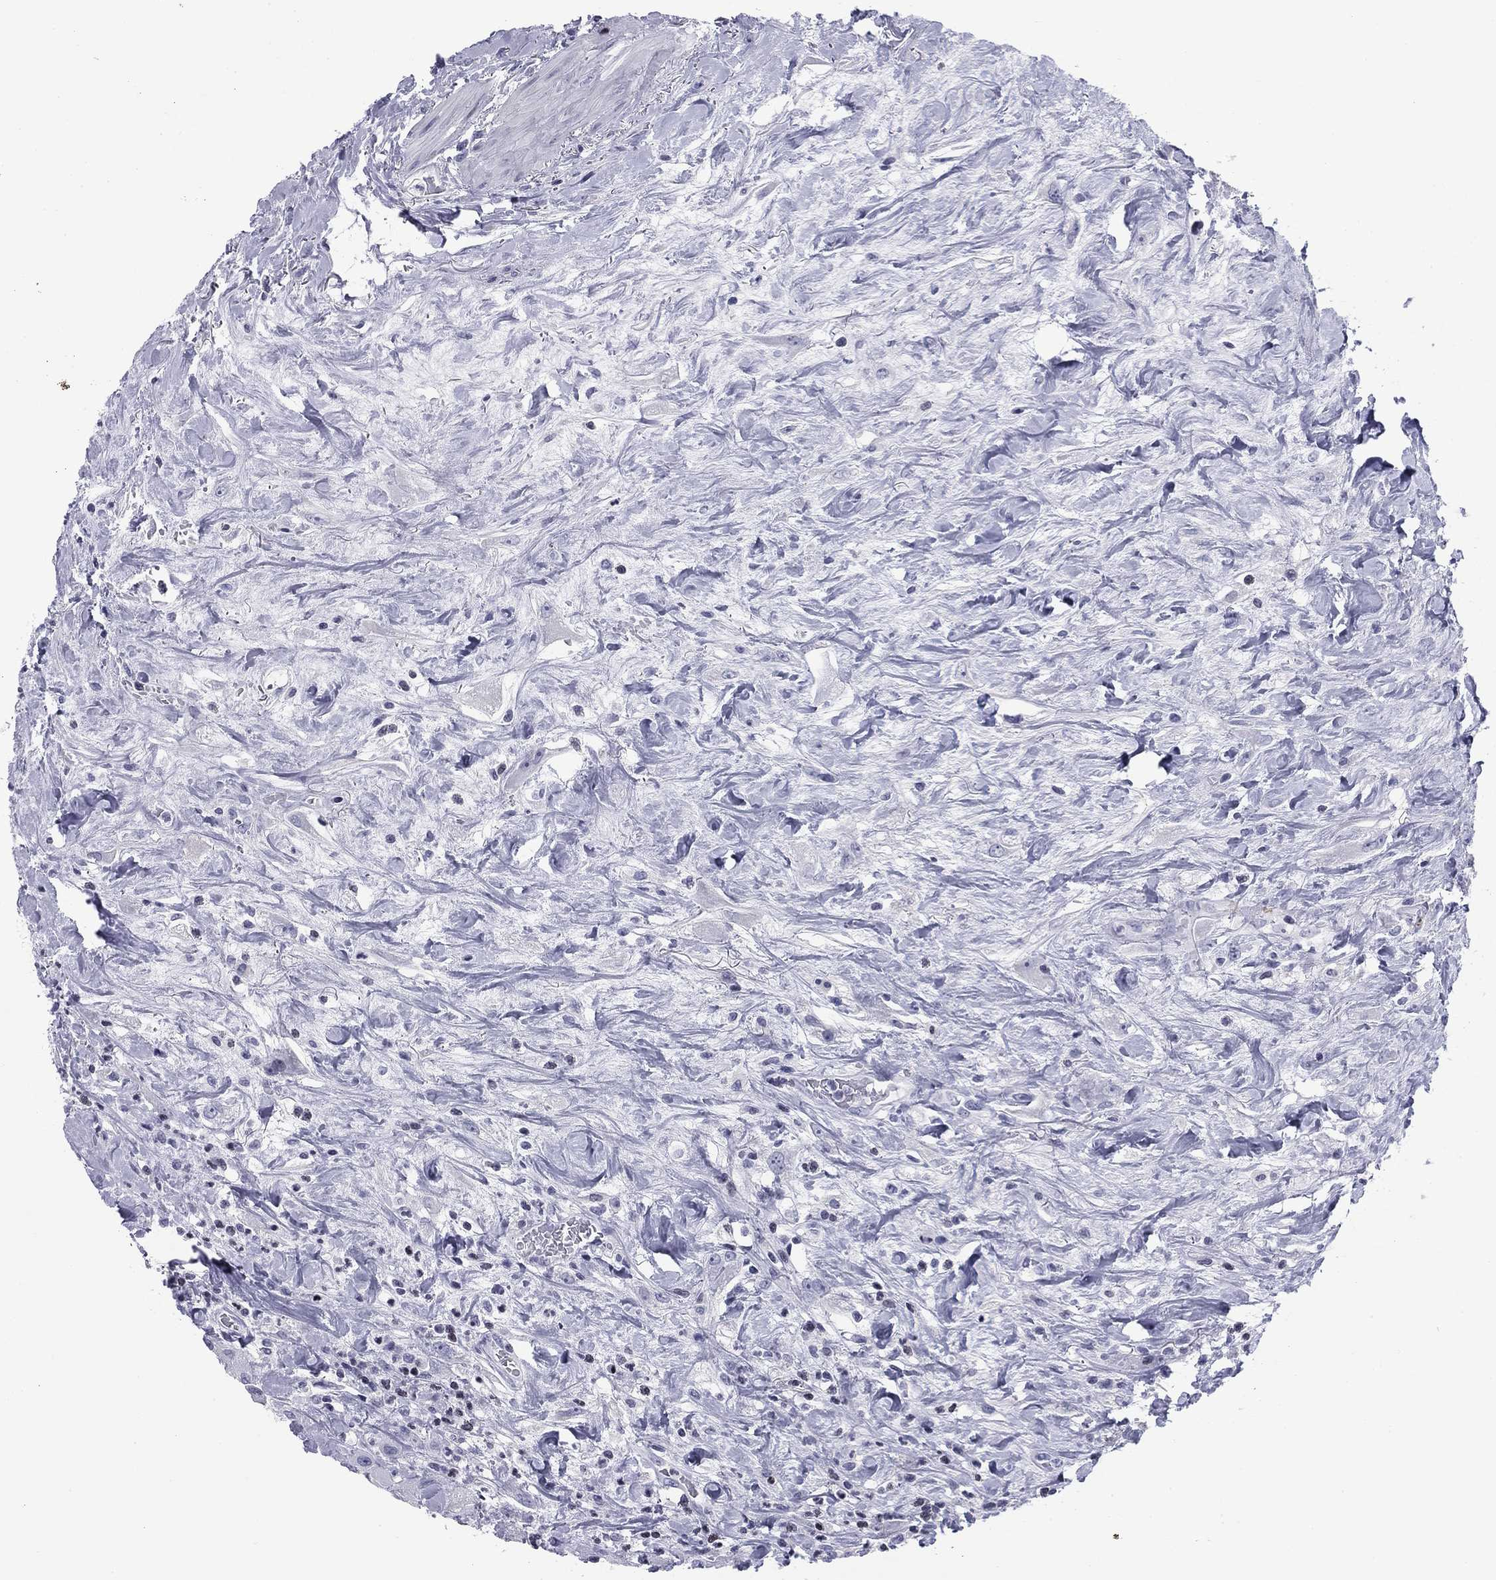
{"staining": {"intensity": "negative", "quantity": "none", "location": "none"}, "tissue": "urothelial cancer", "cell_type": "Tumor cells", "image_type": "cancer", "snomed": [{"axis": "morphology", "description": "Urothelial carcinoma, High grade"}, {"axis": "topography", "description": "Urinary bladder"}], "caption": "The photomicrograph reveals no staining of tumor cells in urothelial cancer.", "gene": "CCDC144A", "patient": {"sex": "male", "age": 79}}